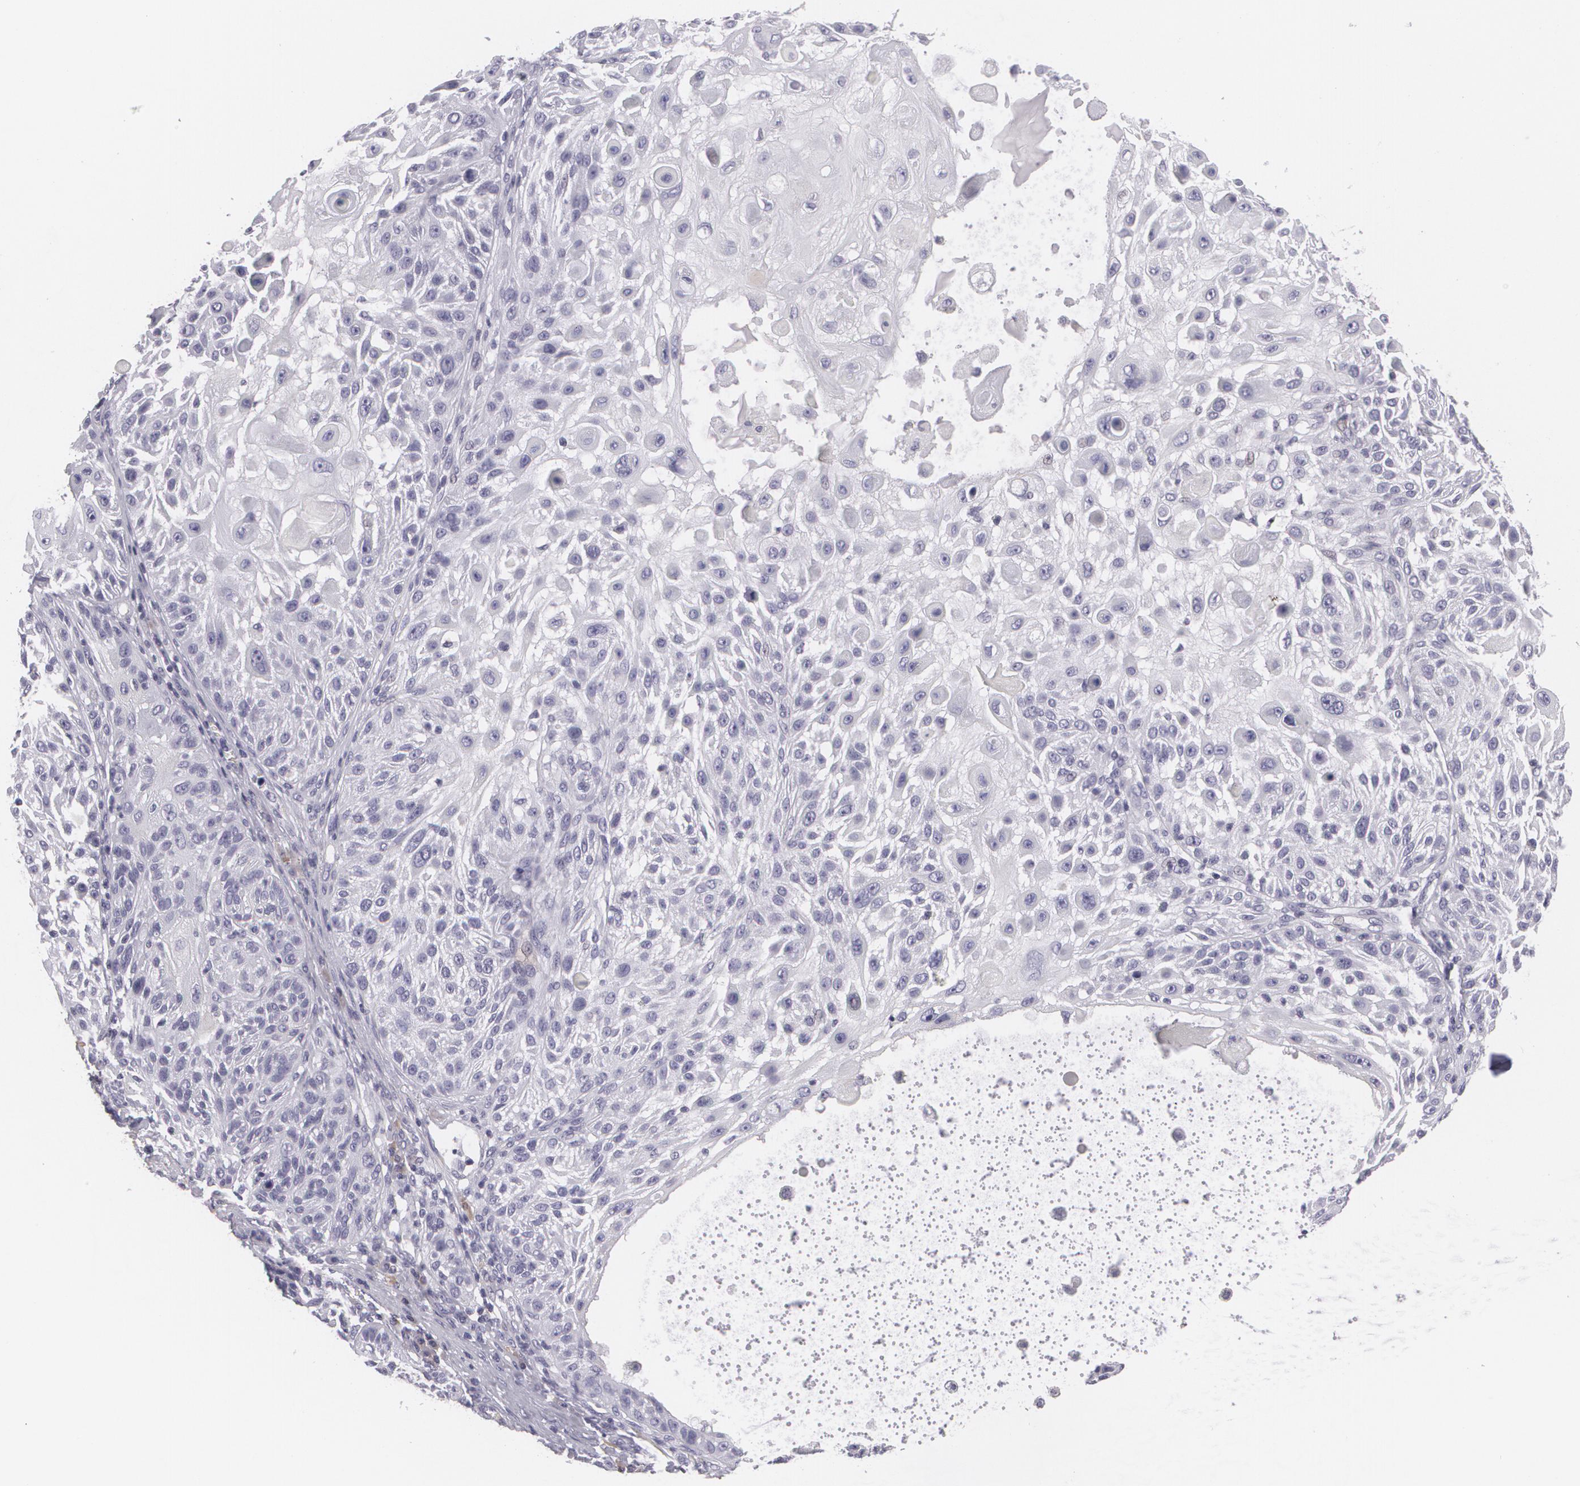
{"staining": {"intensity": "negative", "quantity": "none", "location": "none"}, "tissue": "skin cancer", "cell_type": "Tumor cells", "image_type": "cancer", "snomed": [{"axis": "morphology", "description": "Squamous cell carcinoma, NOS"}, {"axis": "topography", "description": "Skin"}], "caption": "An image of human squamous cell carcinoma (skin) is negative for staining in tumor cells.", "gene": "MAP2", "patient": {"sex": "female", "age": 89}}